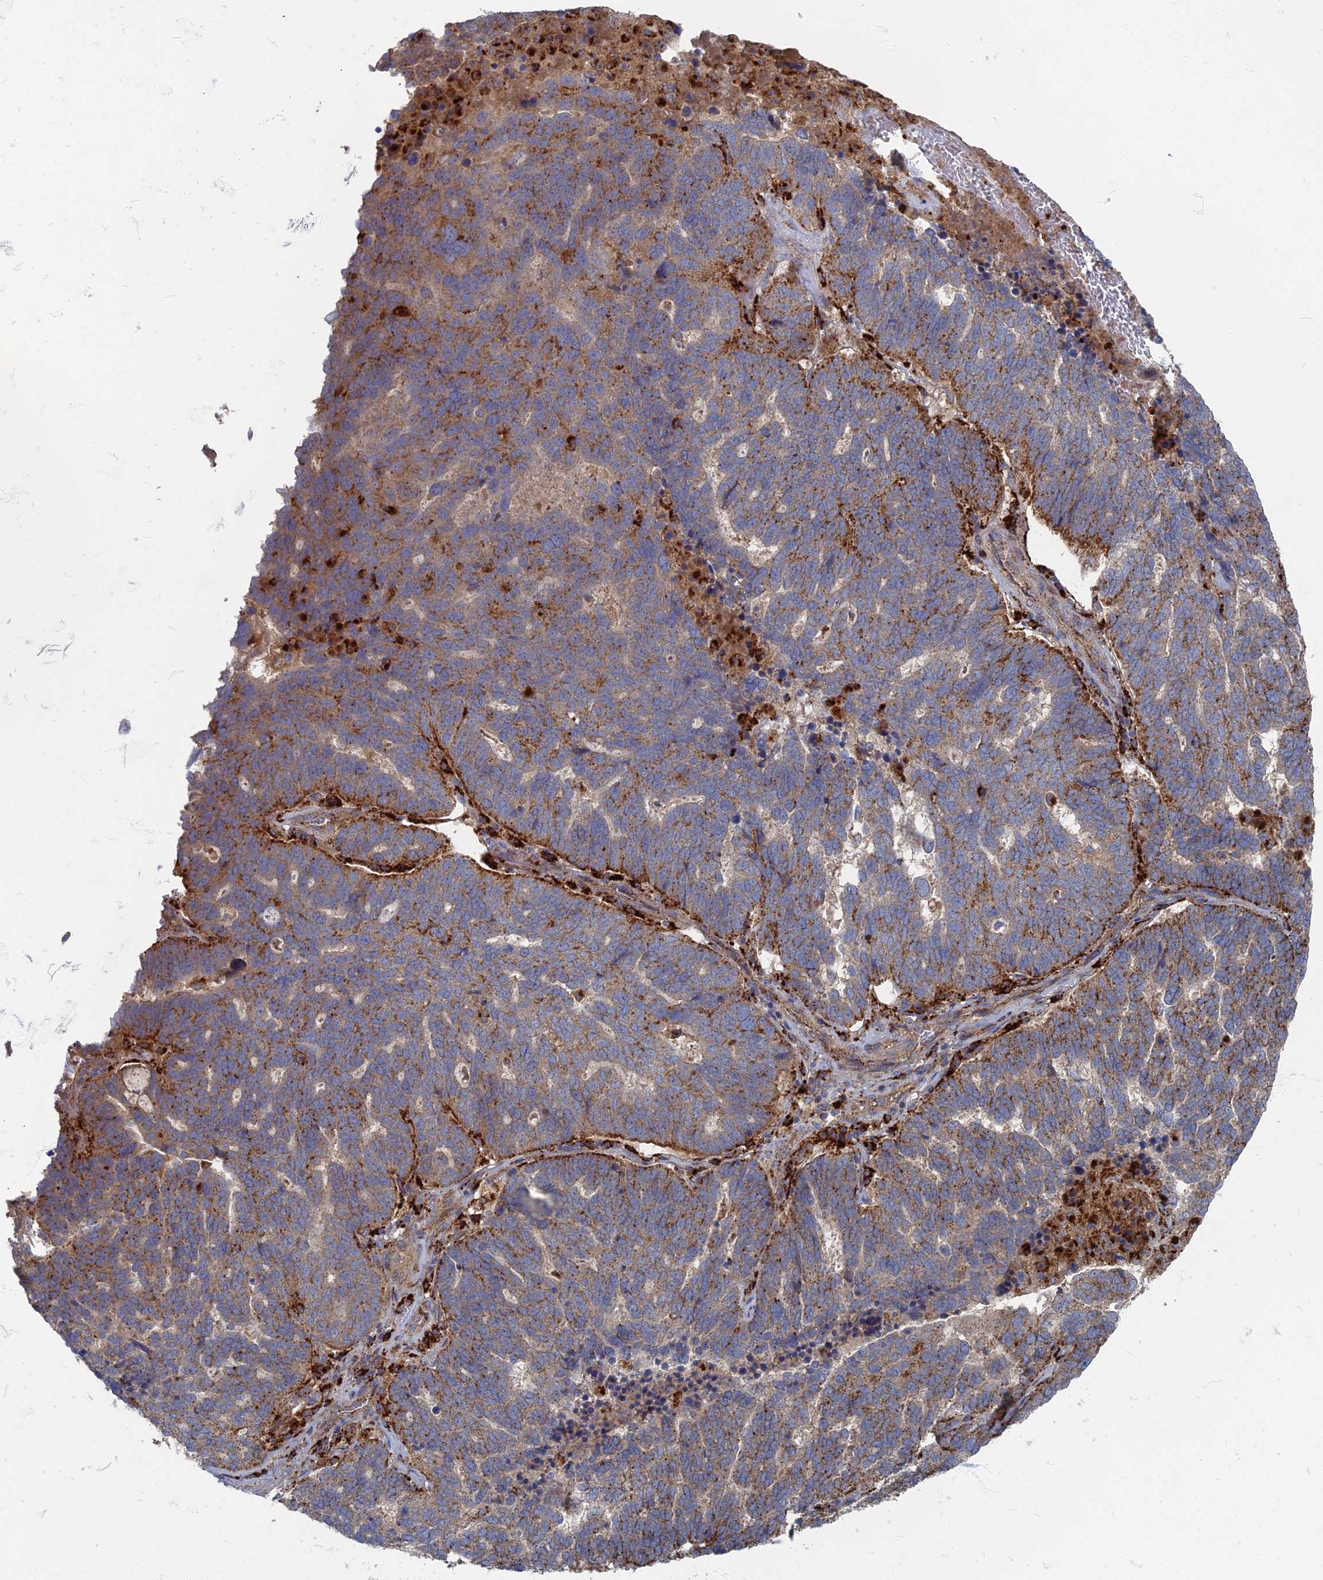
{"staining": {"intensity": "moderate", "quantity": ">75%", "location": "cytoplasmic/membranous"}, "tissue": "ovarian cancer", "cell_type": "Tumor cells", "image_type": "cancer", "snomed": [{"axis": "morphology", "description": "Cystadenocarcinoma, serous, NOS"}, {"axis": "topography", "description": "Ovary"}], "caption": "This photomicrograph displays IHC staining of human ovarian cancer (serous cystadenocarcinoma), with medium moderate cytoplasmic/membranous expression in about >75% of tumor cells.", "gene": "PPCDC", "patient": {"sex": "female", "age": 59}}